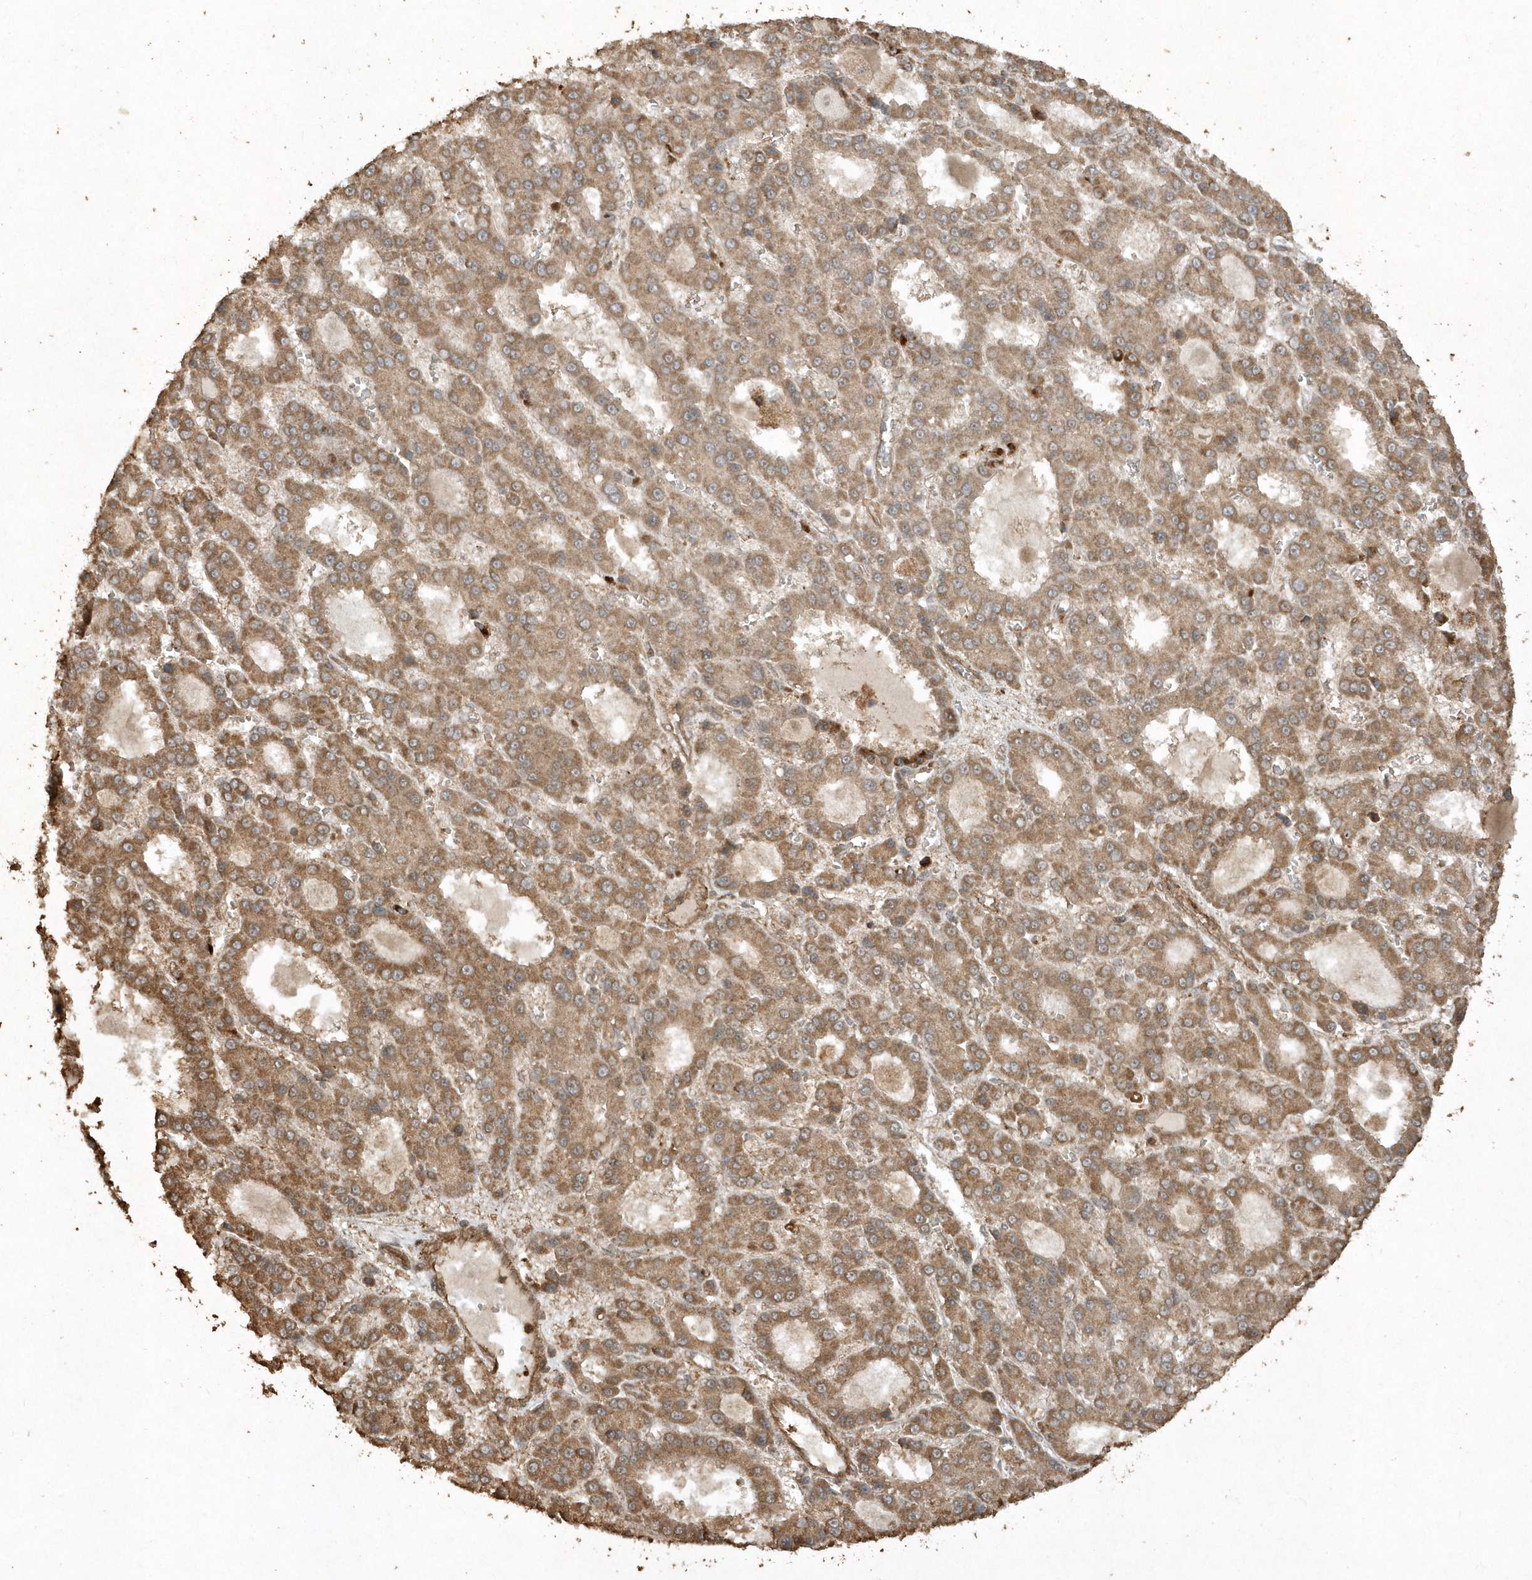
{"staining": {"intensity": "moderate", "quantity": ">75%", "location": "cytoplasmic/membranous"}, "tissue": "liver cancer", "cell_type": "Tumor cells", "image_type": "cancer", "snomed": [{"axis": "morphology", "description": "Carcinoma, Hepatocellular, NOS"}, {"axis": "topography", "description": "Liver"}], "caption": "Immunohistochemistry (DAB) staining of human hepatocellular carcinoma (liver) exhibits moderate cytoplasmic/membranous protein staining in approximately >75% of tumor cells.", "gene": "AVPI1", "patient": {"sex": "male", "age": 70}}